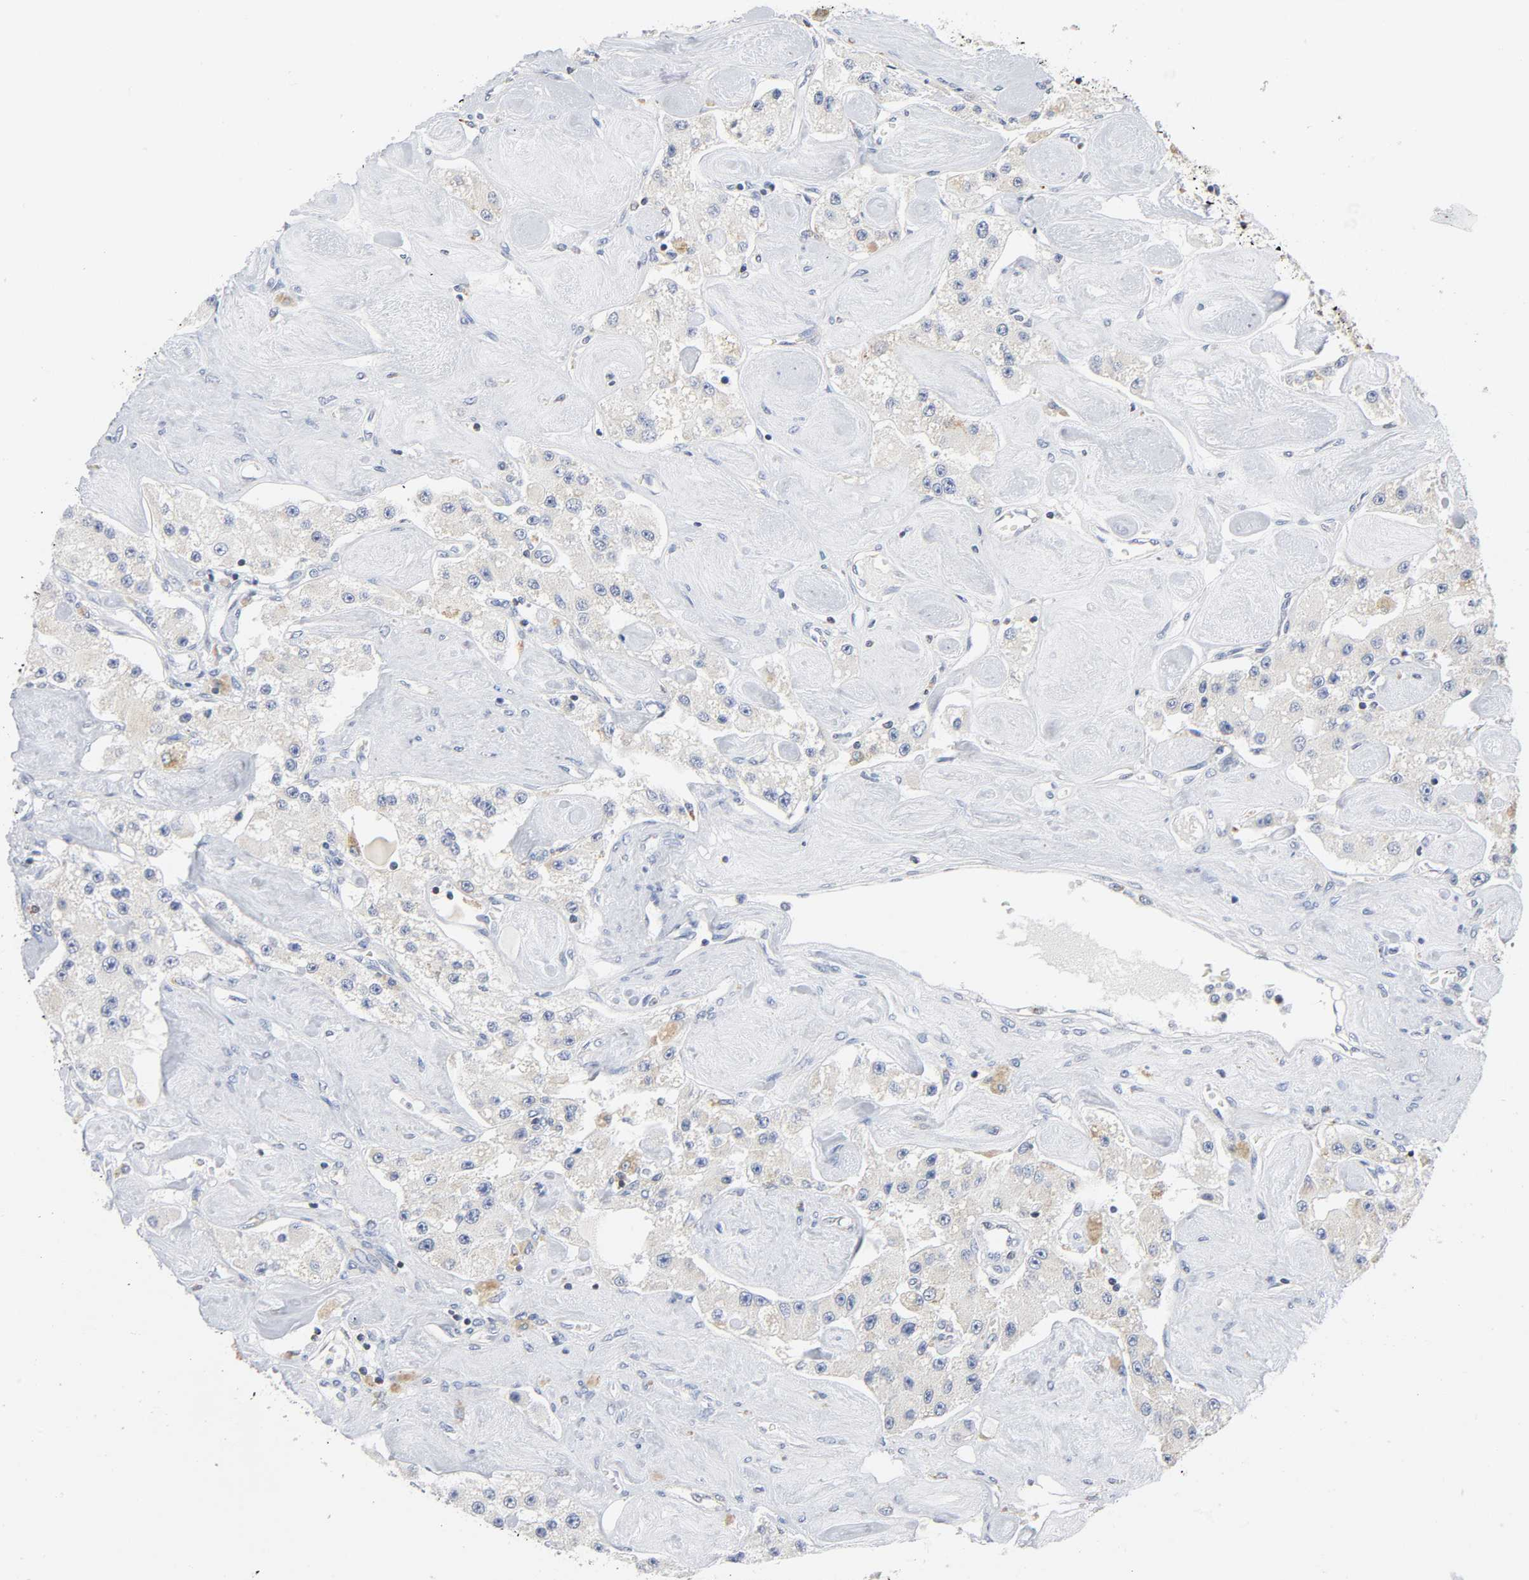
{"staining": {"intensity": "negative", "quantity": "none", "location": "none"}, "tissue": "carcinoid", "cell_type": "Tumor cells", "image_type": "cancer", "snomed": [{"axis": "morphology", "description": "Carcinoid, malignant, NOS"}, {"axis": "topography", "description": "Pancreas"}], "caption": "Carcinoid was stained to show a protein in brown. There is no significant expression in tumor cells. Nuclei are stained in blue.", "gene": "BAK1", "patient": {"sex": "male", "age": 41}}